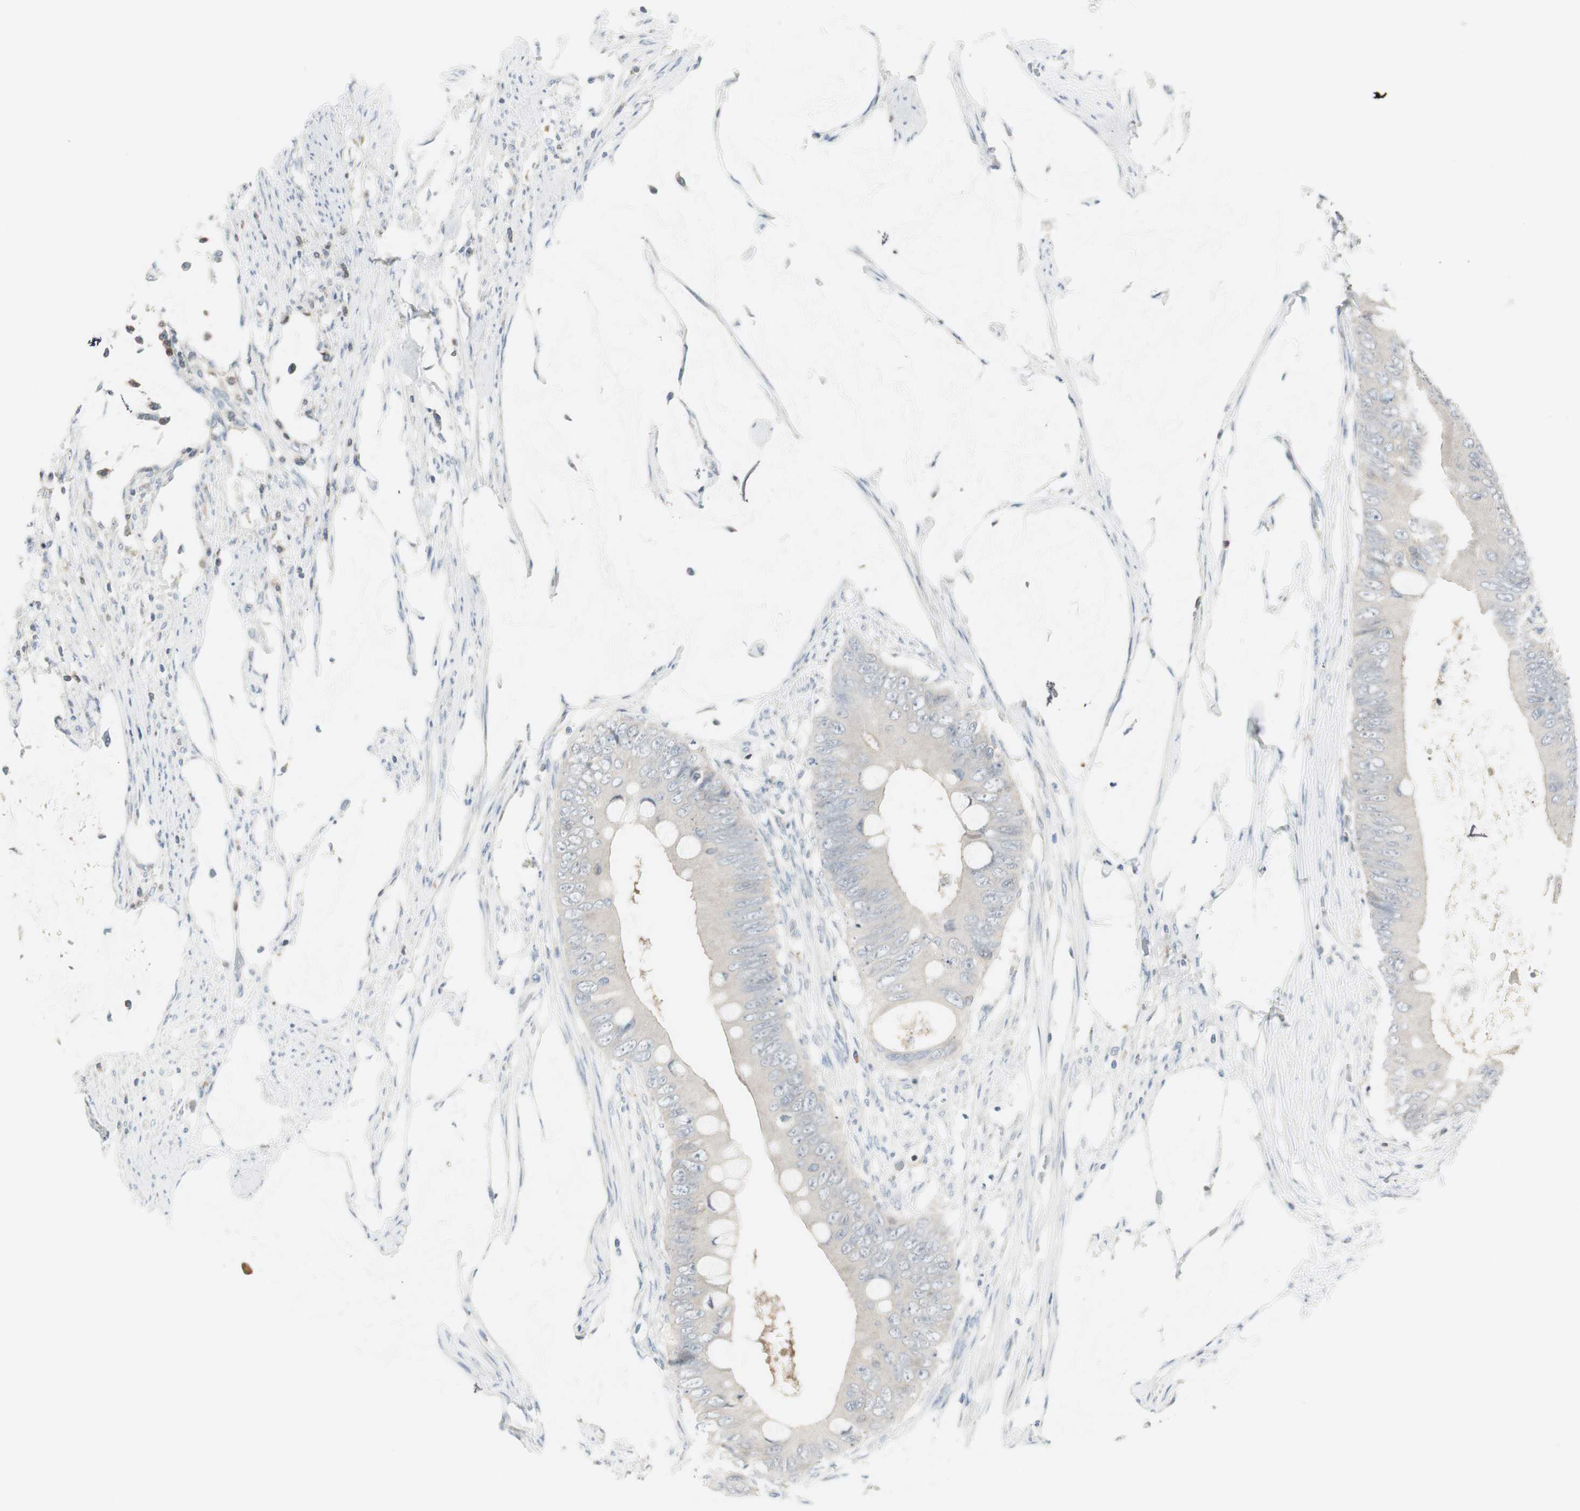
{"staining": {"intensity": "weak", "quantity": "25%-75%", "location": "cytoplasmic/membranous"}, "tissue": "colorectal cancer", "cell_type": "Tumor cells", "image_type": "cancer", "snomed": [{"axis": "morphology", "description": "Adenocarcinoma, NOS"}, {"axis": "topography", "description": "Rectum"}], "caption": "The photomicrograph shows immunohistochemical staining of colorectal cancer. There is weak cytoplasmic/membranous positivity is seen in approximately 25%-75% of tumor cells. Nuclei are stained in blue.", "gene": "SLC9A3R1", "patient": {"sex": "female", "age": 77}}